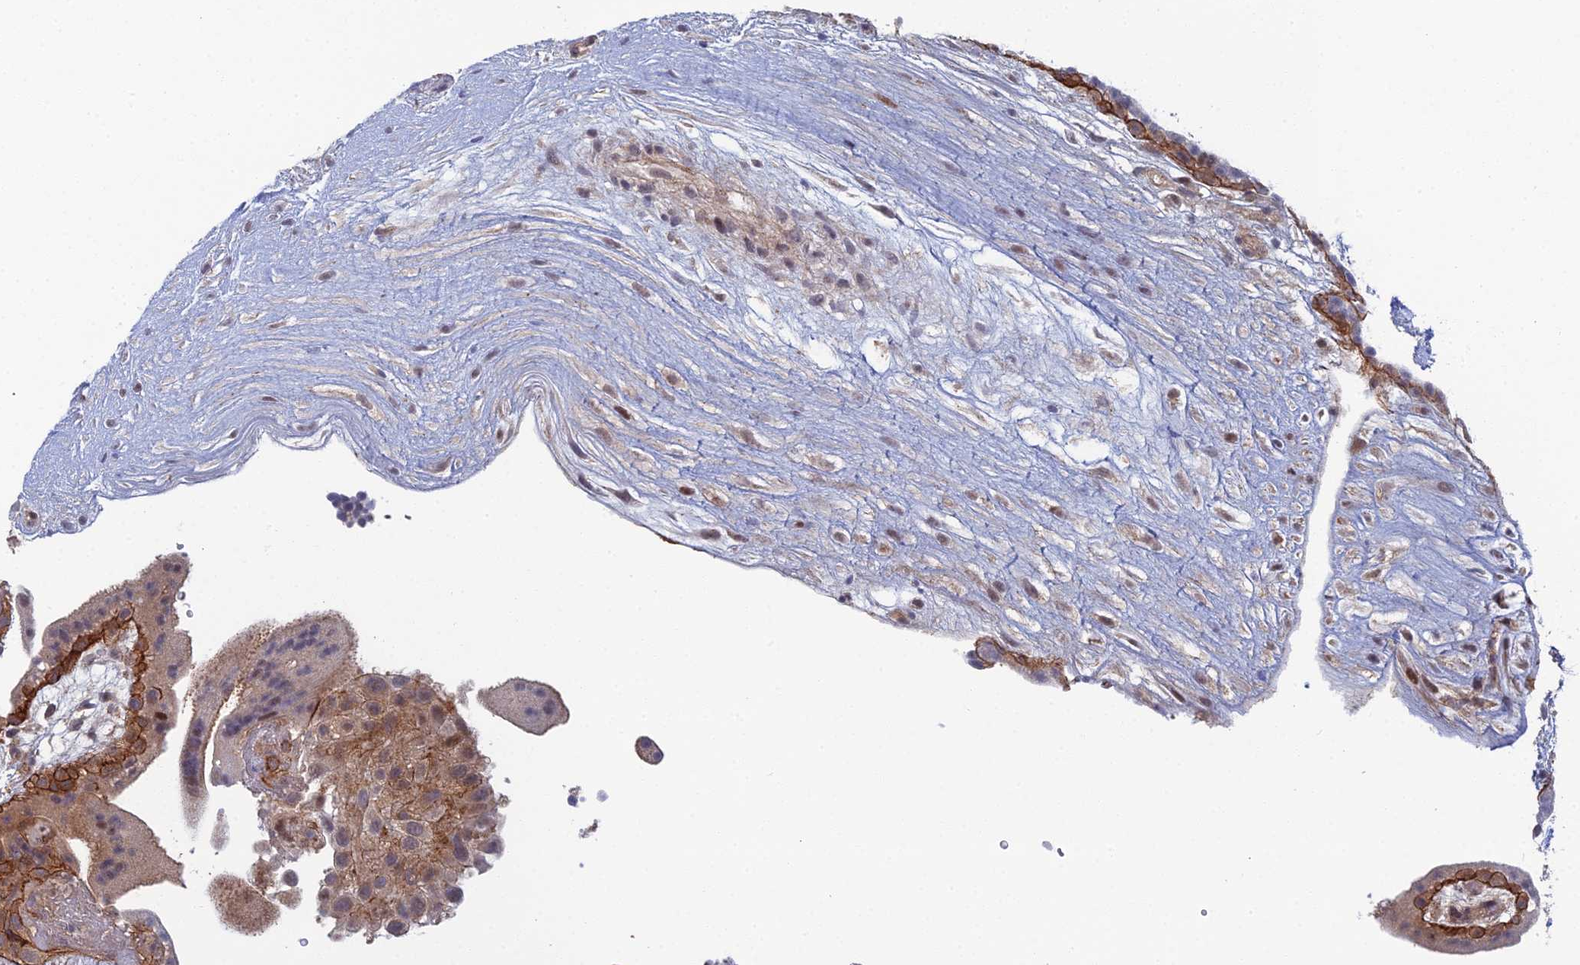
{"staining": {"intensity": "weak", "quantity": "<25%", "location": "cytoplasmic/membranous"}, "tissue": "placenta", "cell_type": "Decidual cells", "image_type": "normal", "snomed": [{"axis": "morphology", "description": "Normal tissue, NOS"}, {"axis": "topography", "description": "Placenta"}], "caption": "This histopathology image is of benign placenta stained with immunohistochemistry to label a protein in brown with the nuclei are counter-stained blue. There is no positivity in decidual cells.", "gene": "ABHD1", "patient": {"sex": "female", "age": 18}}